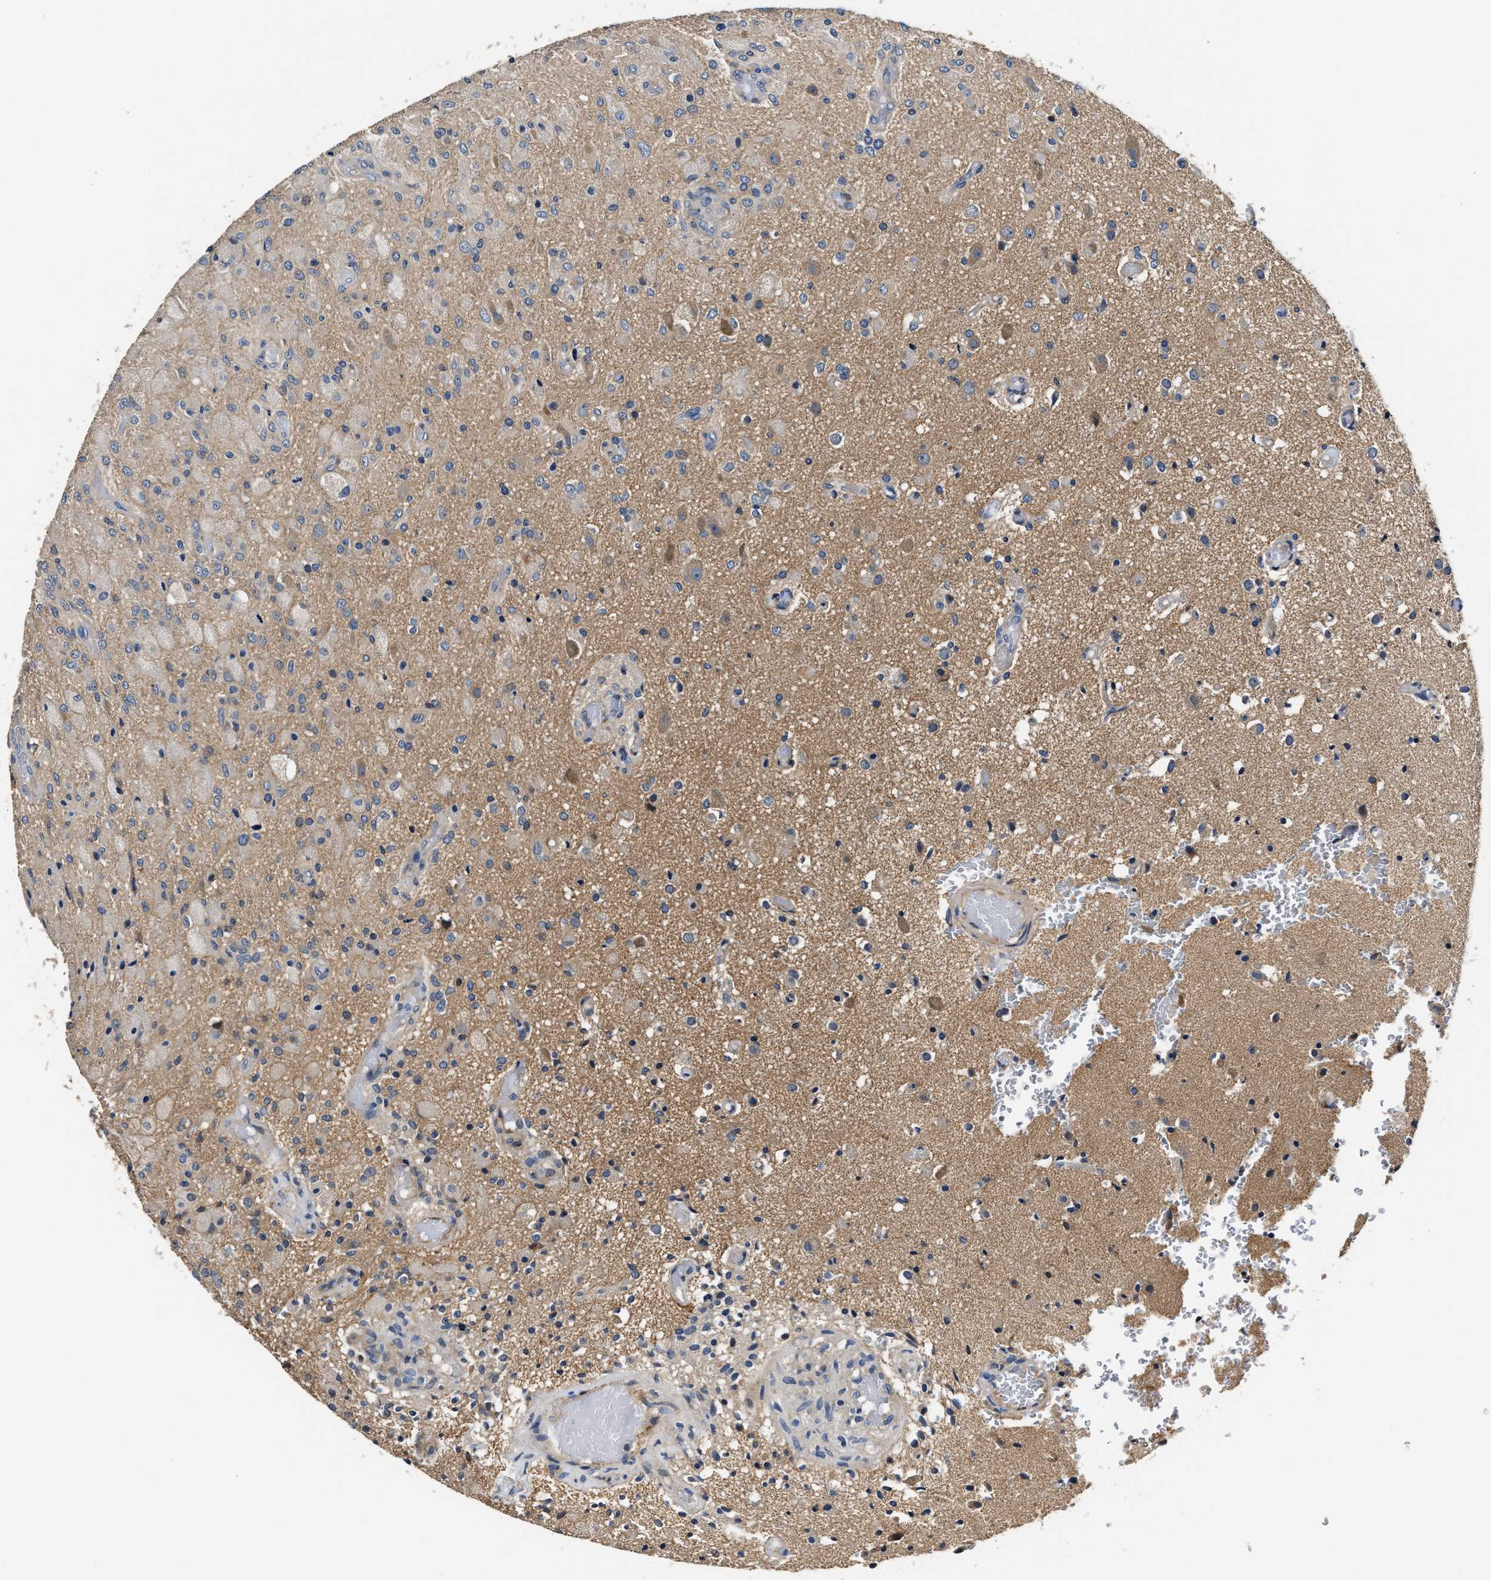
{"staining": {"intensity": "negative", "quantity": "none", "location": "none"}, "tissue": "glioma", "cell_type": "Tumor cells", "image_type": "cancer", "snomed": [{"axis": "morphology", "description": "Normal tissue, NOS"}, {"axis": "morphology", "description": "Glioma, malignant, High grade"}, {"axis": "topography", "description": "Cerebral cortex"}], "caption": "Photomicrograph shows no protein positivity in tumor cells of malignant high-grade glioma tissue.", "gene": "TEX2", "patient": {"sex": "male", "age": 77}}